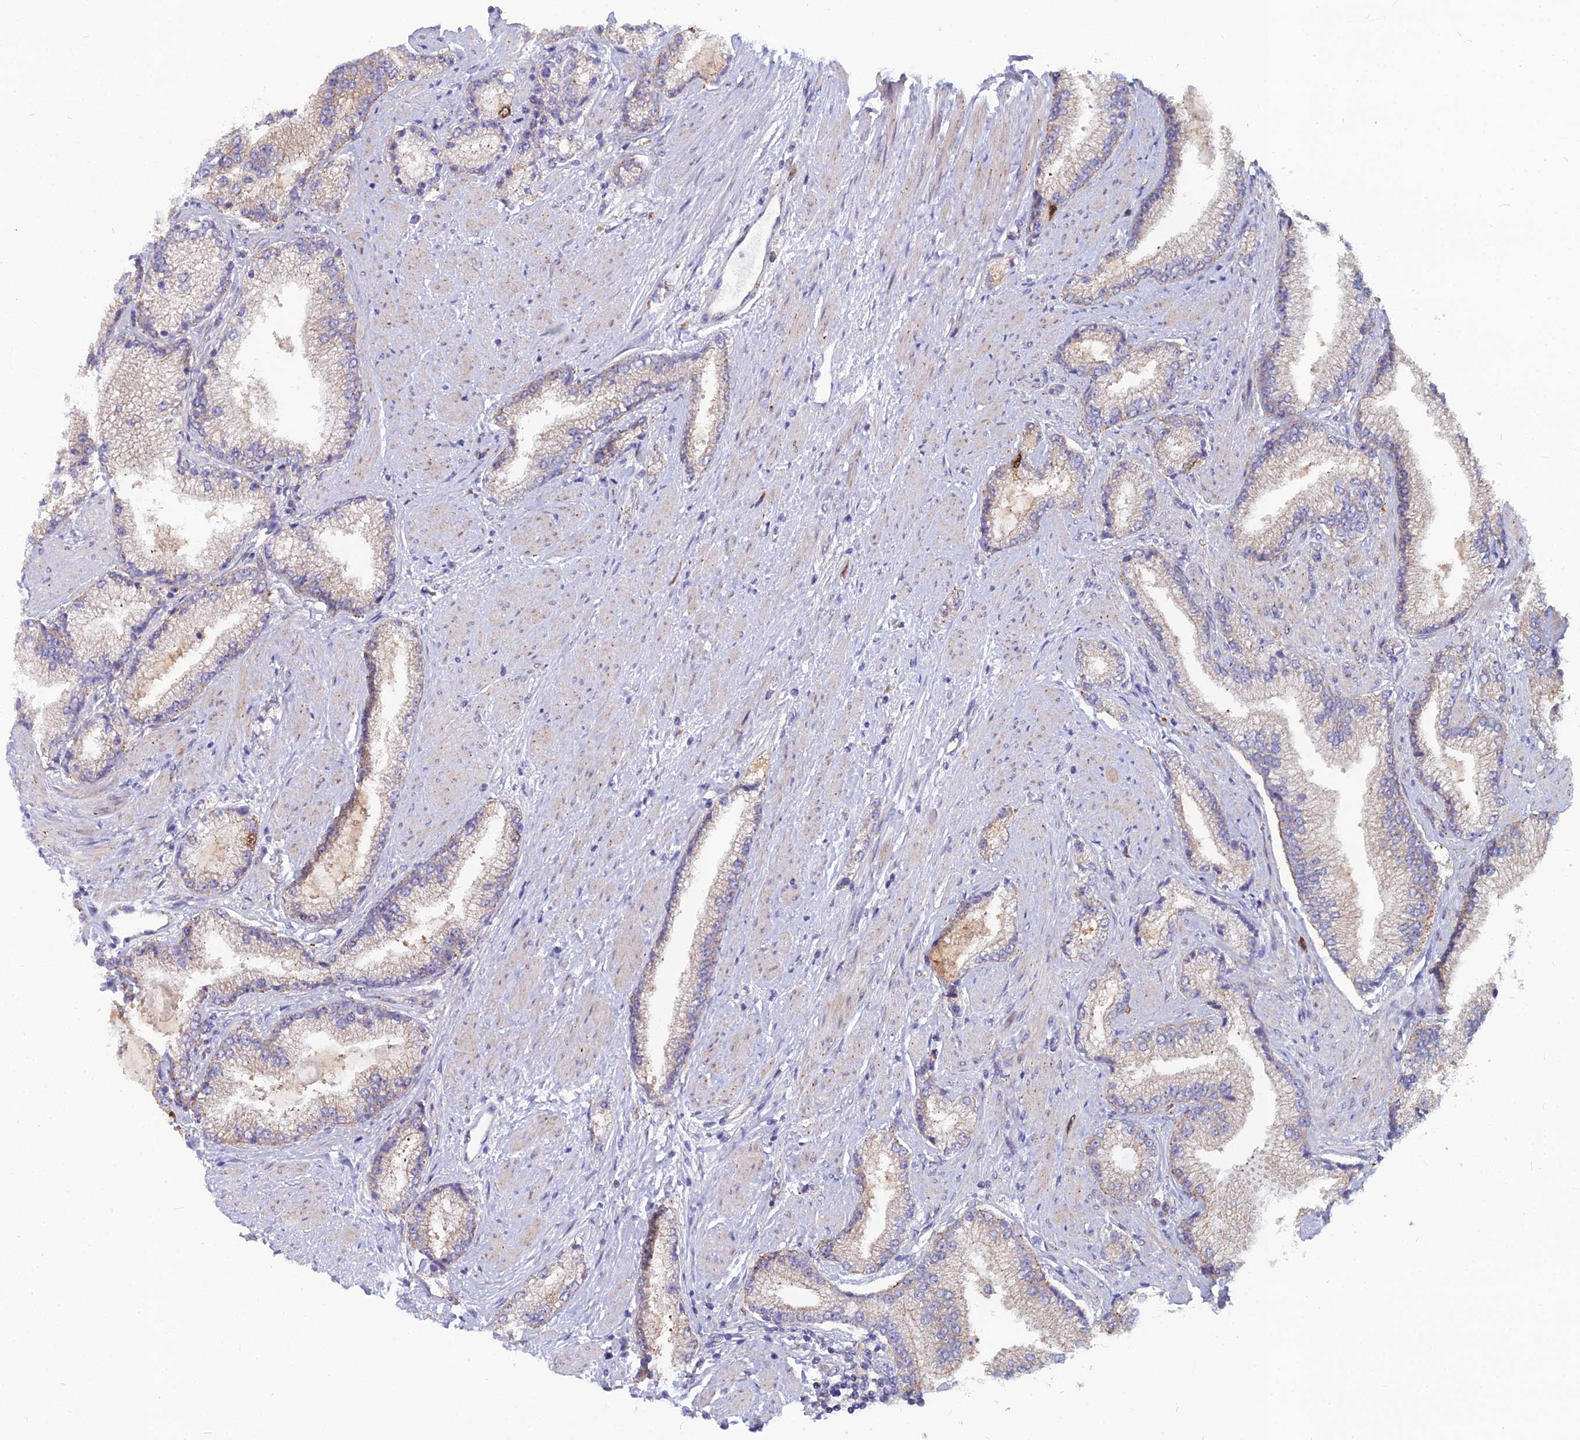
{"staining": {"intensity": "weak", "quantity": "<25%", "location": "cytoplasmic/membranous"}, "tissue": "prostate cancer", "cell_type": "Tumor cells", "image_type": "cancer", "snomed": [{"axis": "morphology", "description": "Adenocarcinoma, High grade"}, {"axis": "topography", "description": "Prostate"}], "caption": "High power microscopy micrograph of an immunohistochemistry photomicrograph of prostate cancer (adenocarcinoma (high-grade)), revealing no significant staining in tumor cells.", "gene": "NUSAP1", "patient": {"sex": "male", "age": 67}}